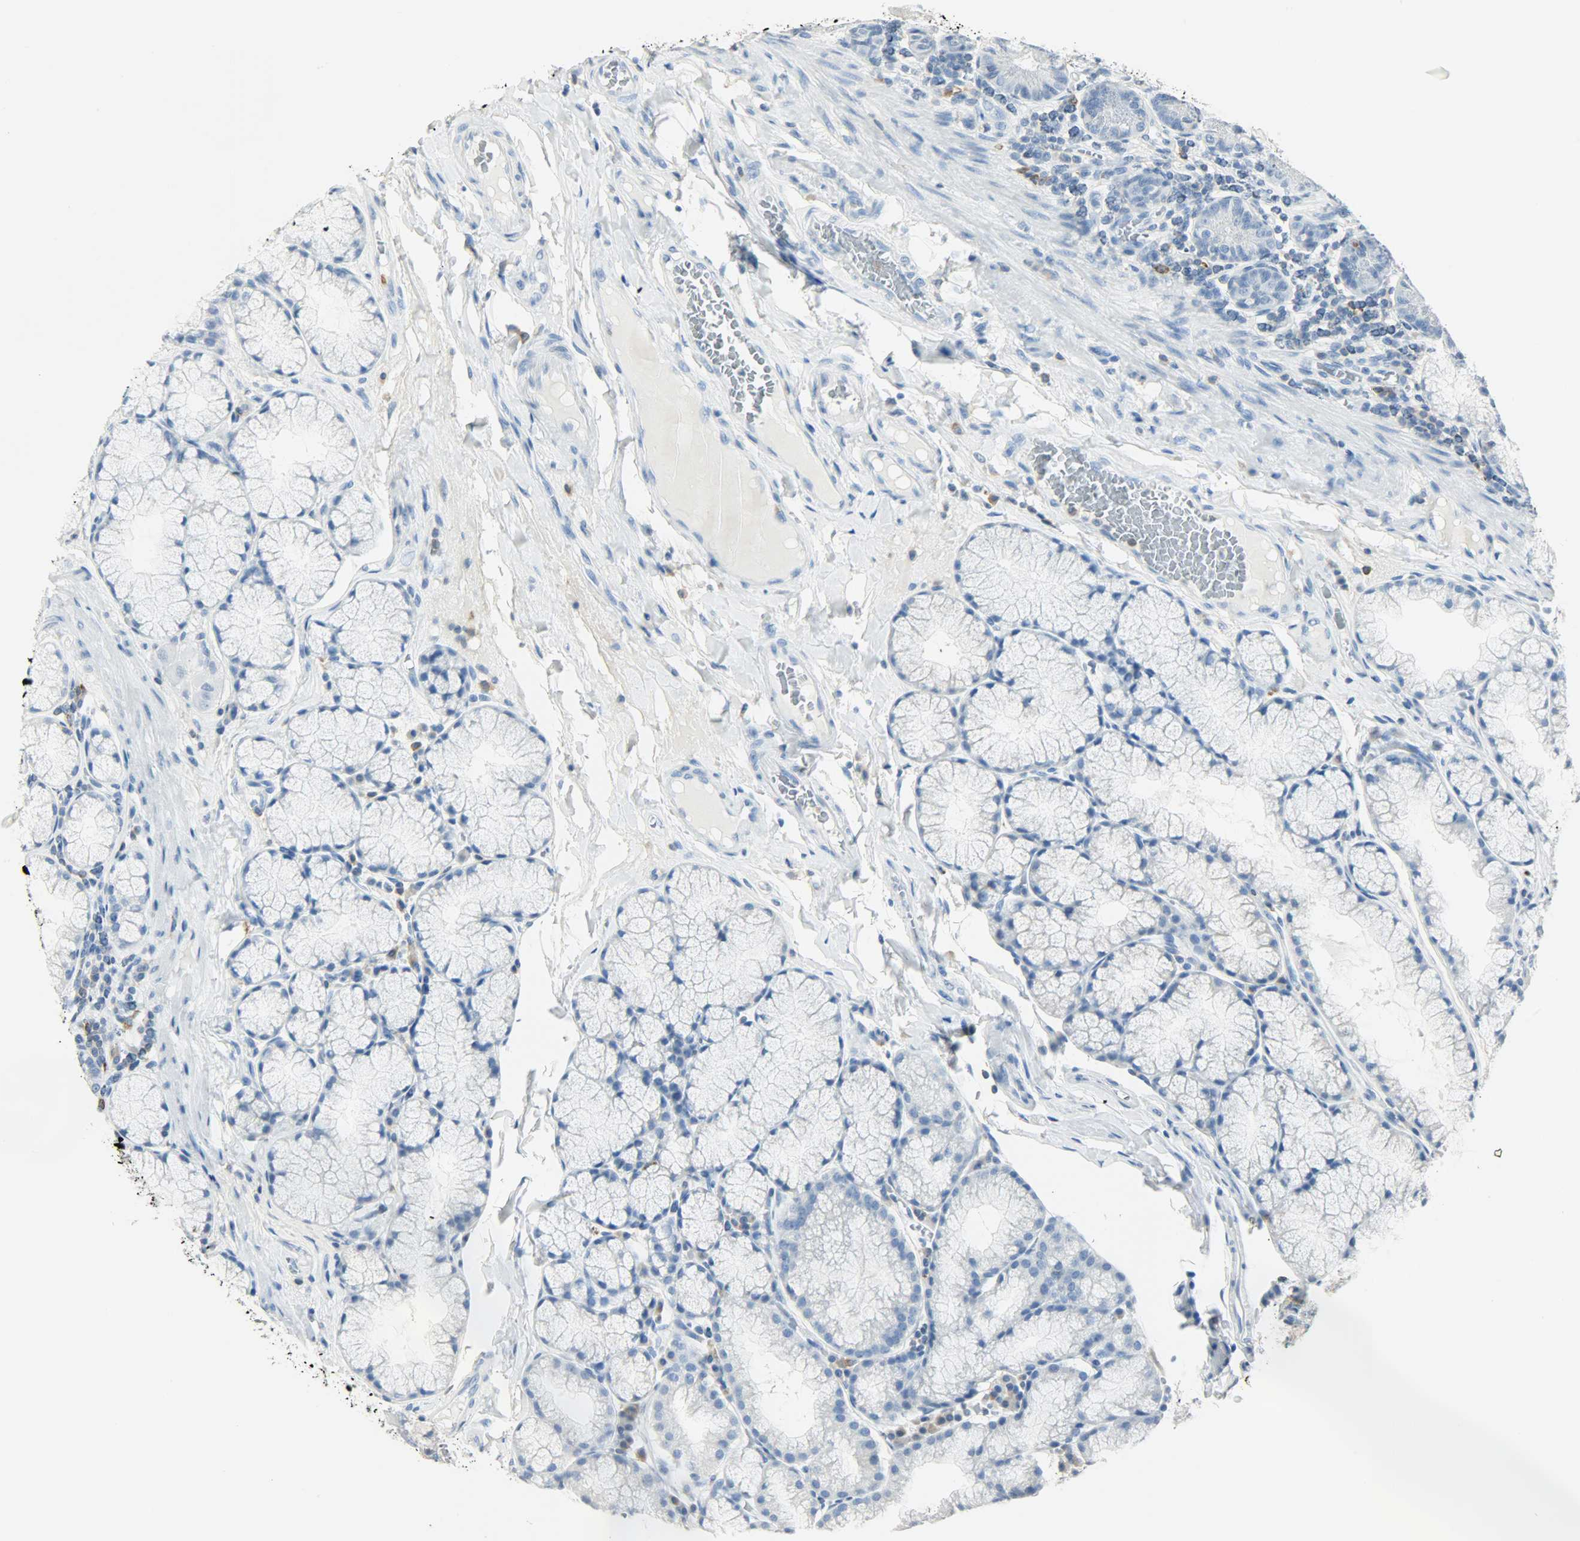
{"staining": {"intensity": "negative", "quantity": "none", "location": "none"}, "tissue": "duodenum", "cell_type": "Glandular cells", "image_type": "normal", "snomed": [{"axis": "morphology", "description": "Normal tissue, NOS"}, {"axis": "topography", "description": "Duodenum"}], "caption": "DAB (3,3'-diaminobenzidine) immunohistochemical staining of benign duodenum exhibits no significant staining in glandular cells. Nuclei are stained in blue.", "gene": "PTPN6", "patient": {"sex": "male", "age": 50}}